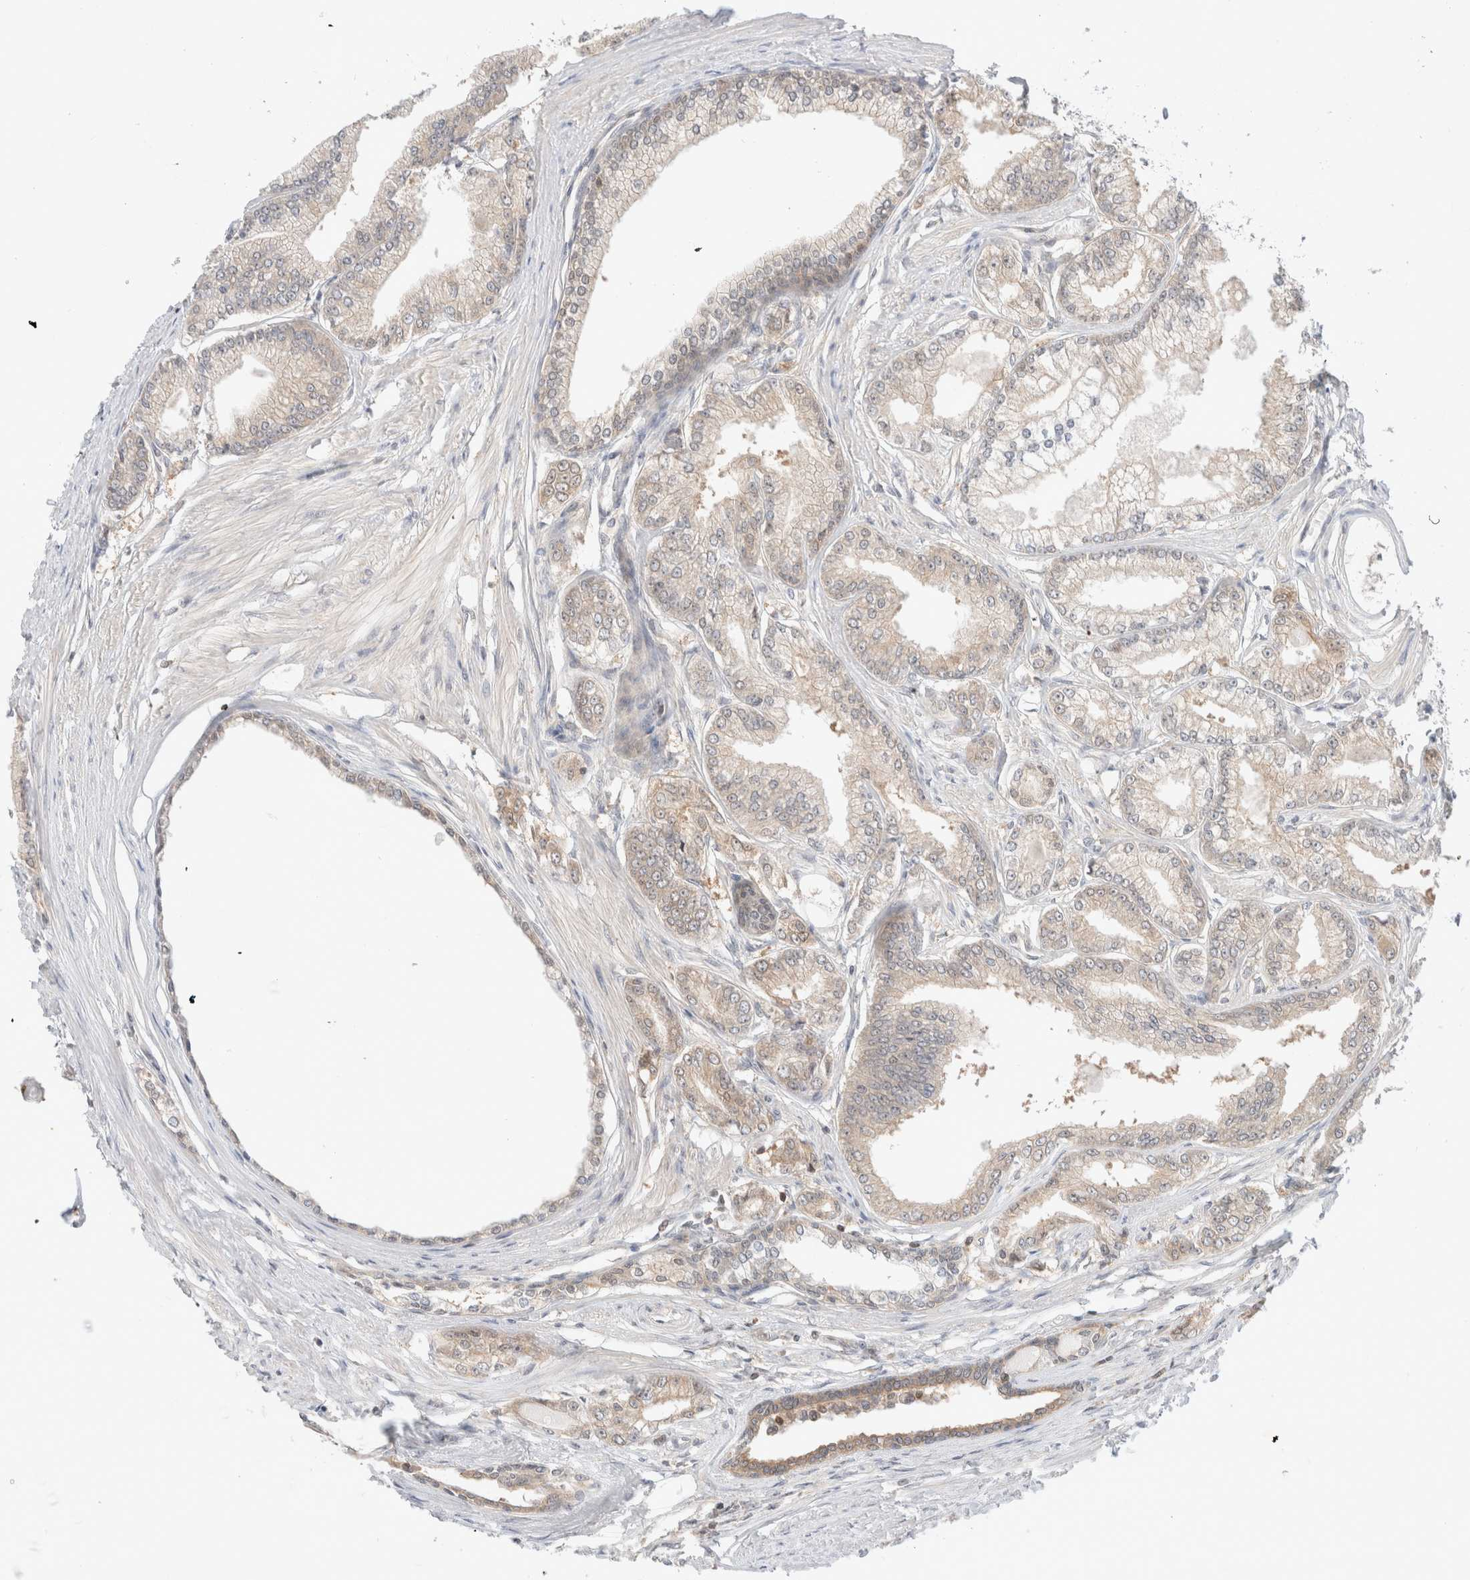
{"staining": {"intensity": "weak", "quantity": "<25%", "location": "cytoplasmic/membranous"}, "tissue": "prostate cancer", "cell_type": "Tumor cells", "image_type": "cancer", "snomed": [{"axis": "morphology", "description": "Adenocarcinoma, Low grade"}, {"axis": "topography", "description": "Prostate"}], "caption": "Immunohistochemistry of human prostate cancer displays no staining in tumor cells. The staining is performed using DAB (3,3'-diaminobenzidine) brown chromogen with nuclei counter-stained in using hematoxylin.", "gene": "C17orf97", "patient": {"sex": "male", "age": 52}}